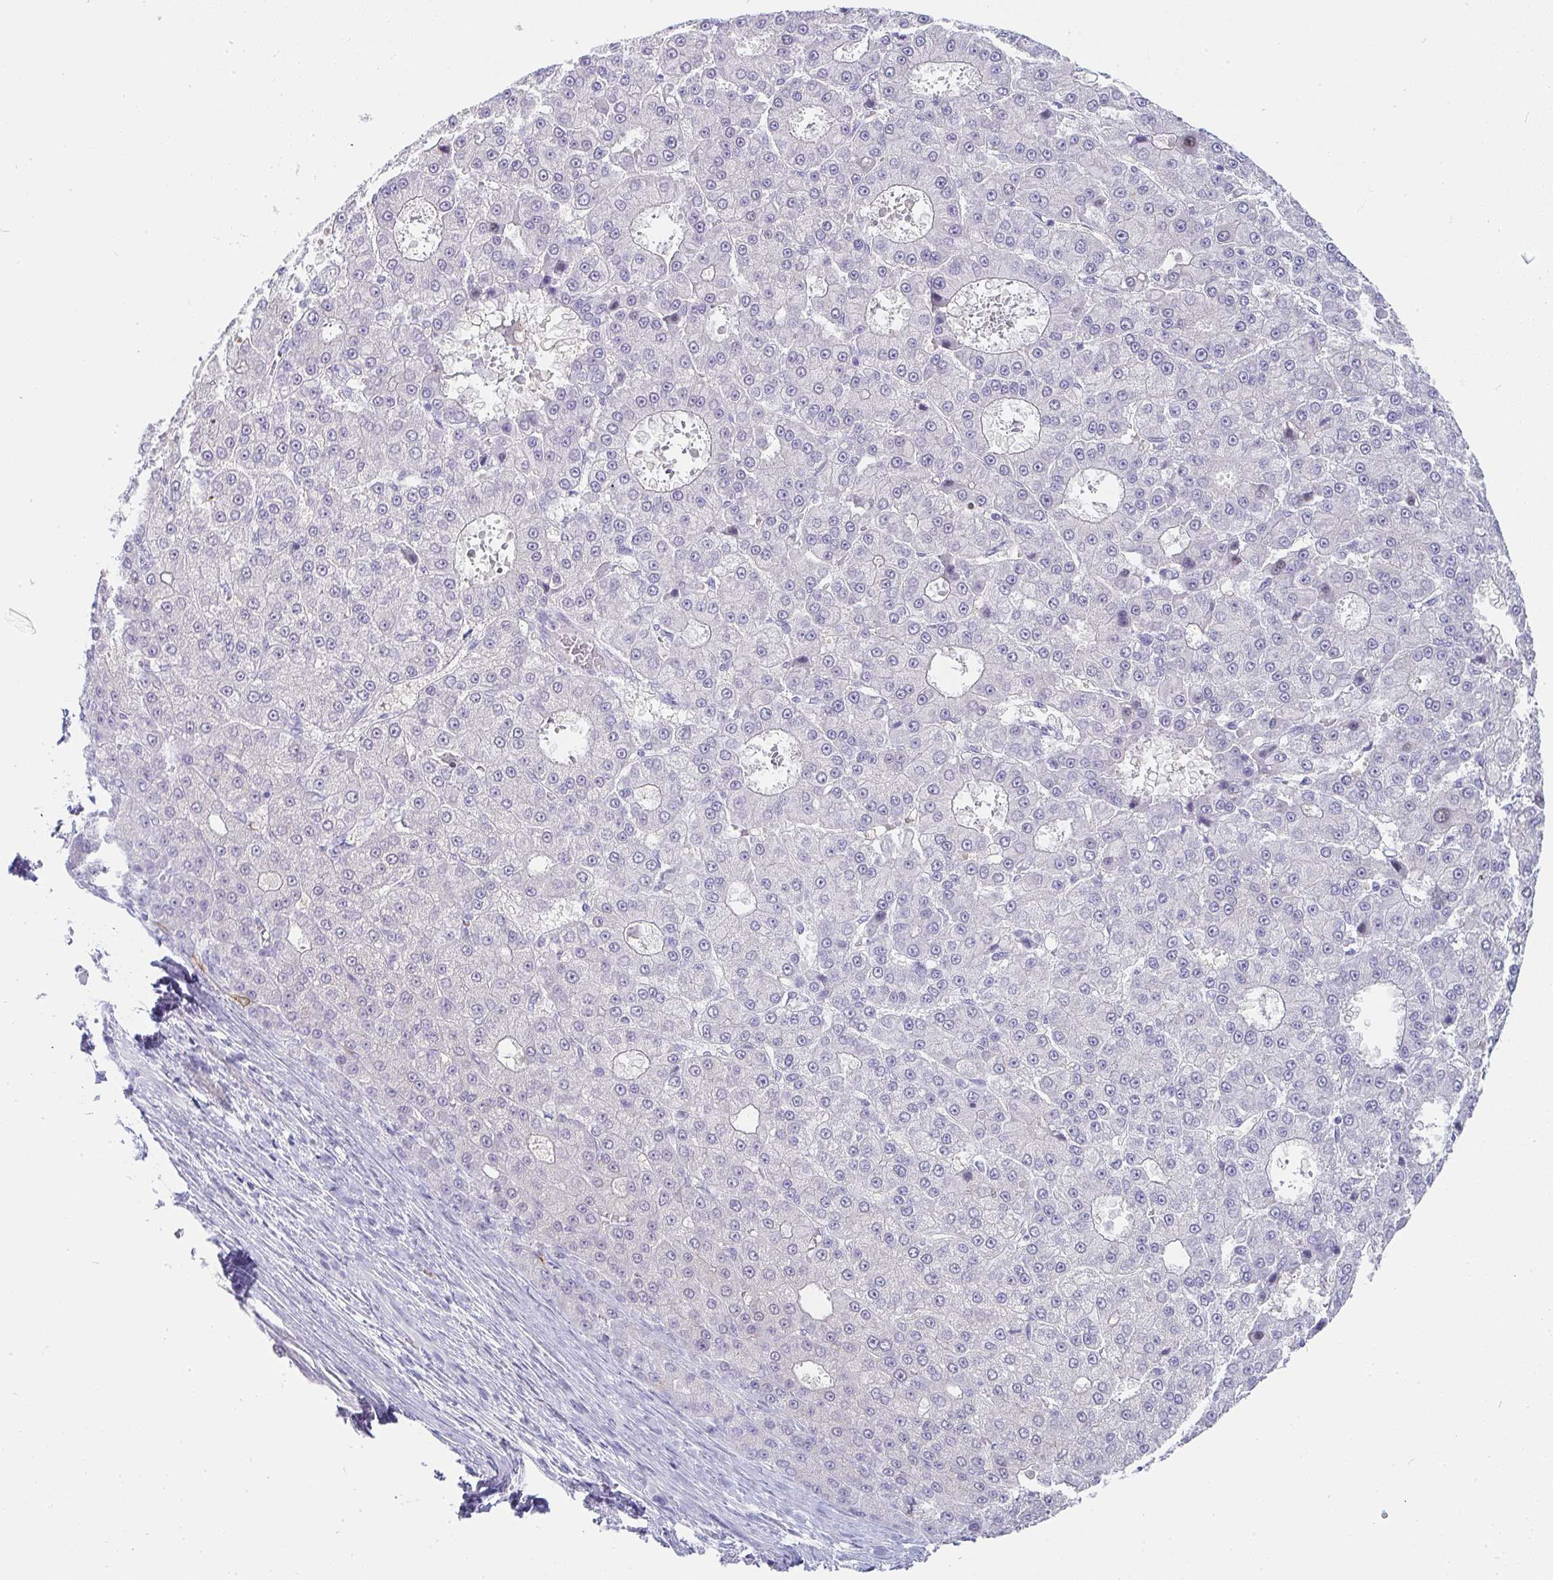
{"staining": {"intensity": "negative", "quantity": "none", "location": "none"}, "tissue": "liver cancer", "cell_type": "Tumor cells", "image_type": "cancer", "snomed": [{"axis": "morphology", "description": "Carcinoma, Hepatocellular, NOS"}, {"axis": "topography", "description": "Liver"}], "caption": "Liver hepatocellular carcinoma was stained to show a protein in brown. There is no significant staining in tumor cells.", "gene": "PRND", "patient": {"sex": "male", "age": 70}}